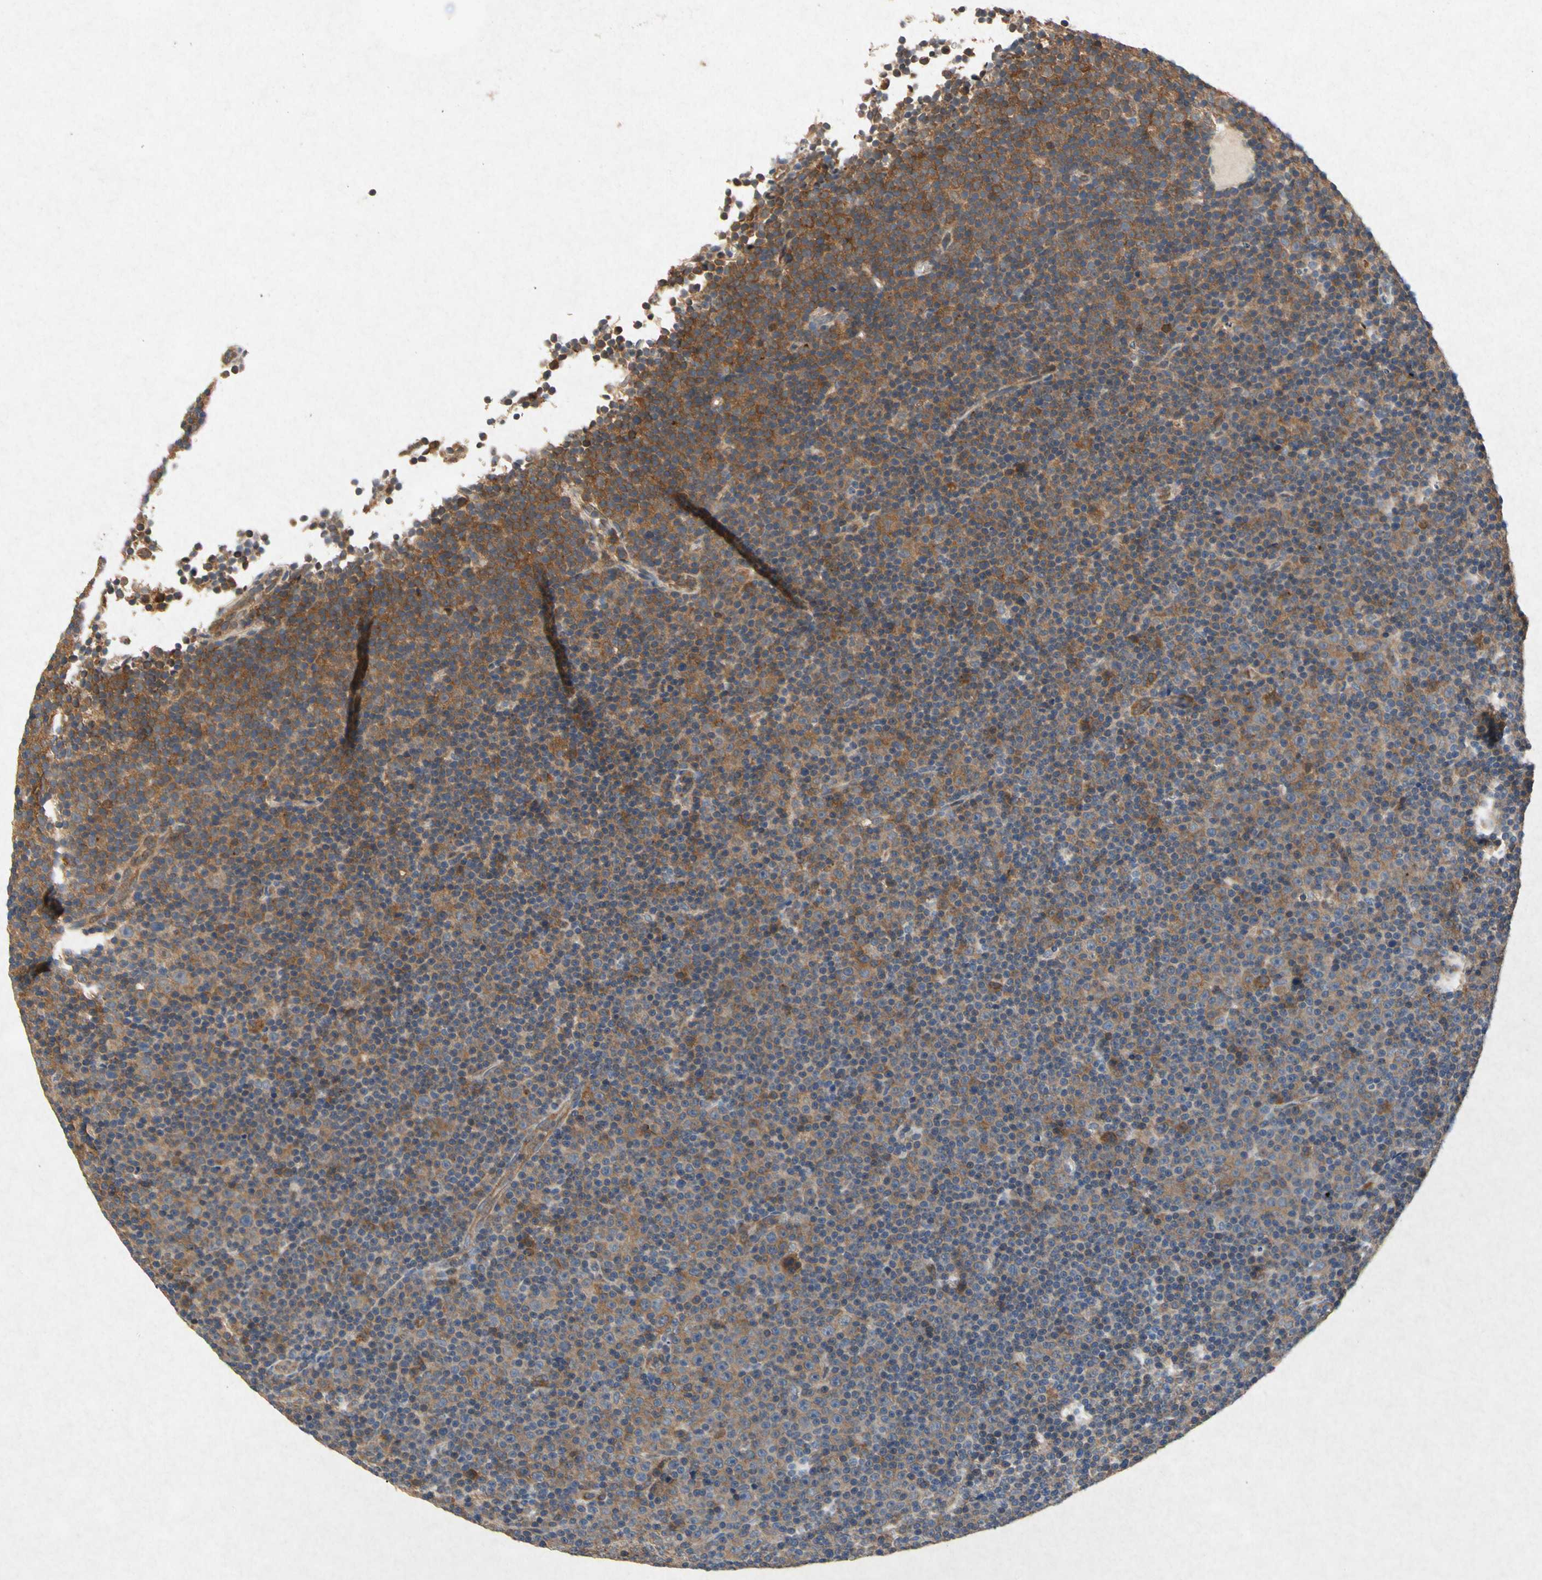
{"staining": {"intensity": "moderate", "quantity": ">75%", "location": "cytoplasmic/membranous"}, "tissue": "lymphoma", "cell_type": "Tumor cells", "image_type": "cancer", "snomed": [{"axis": "morphology", "description": "Malignant lymphoma, non-Hodgkin's type, Low grade"}, {"axis": "topography", "description": "Lymph node"}], "caption": "An immunohistochemistry histopathology image of neoplastic tissue is shown. Protein staining in brown shows moderate cytoplasmic/membranous positivity in malignant lymphoma, non-Hodgkin's type (low-grade) within tumor cells. Using DAB (3,3'-diaminobenzidine) (brown) and hematoxylin (blue) stains, captured at high magnification using brightfield microscopy.", "gene": "RPS6KA1", "patient": {"sex": "female", "age": 67}}